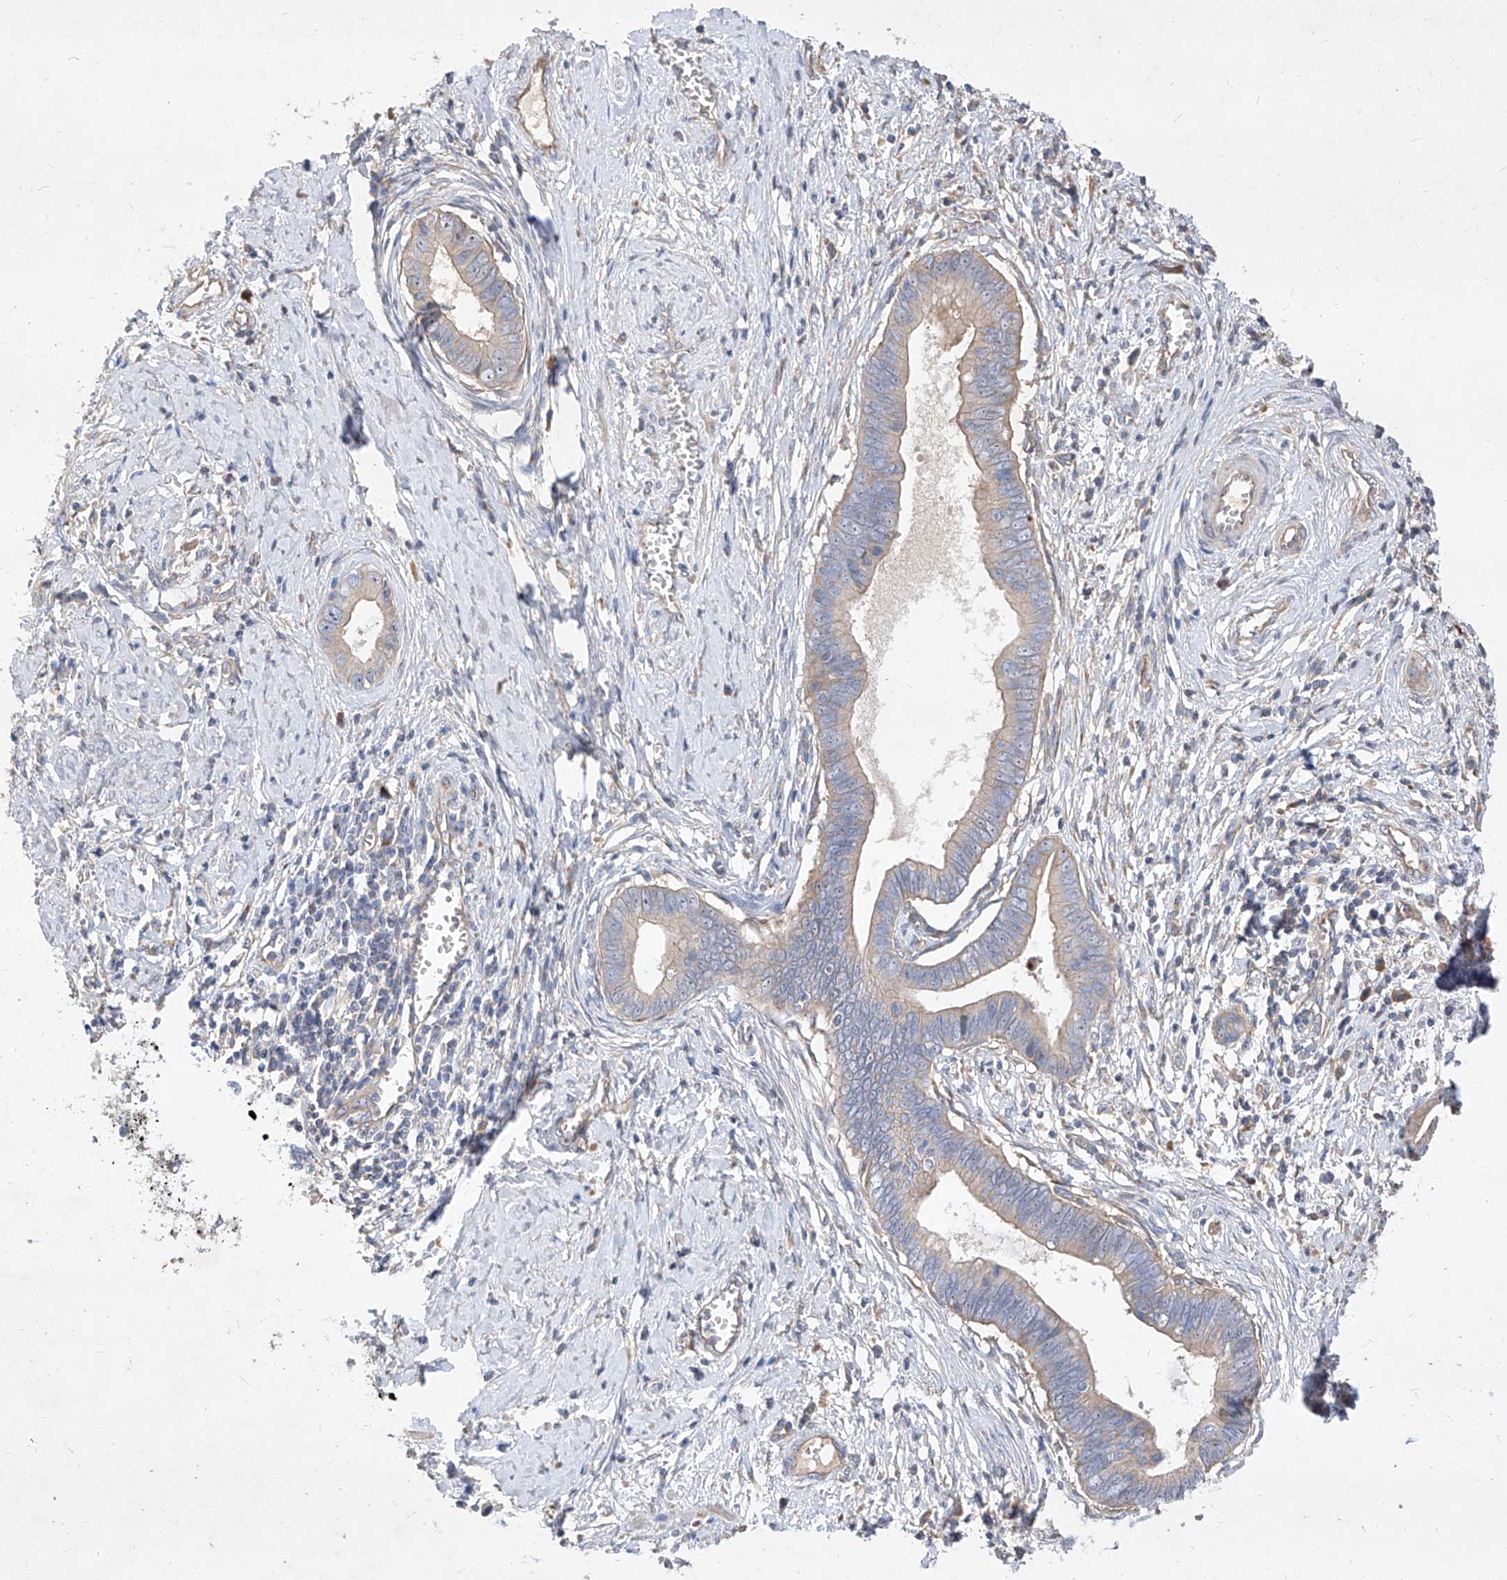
{"staining": {"intensity": "weak", "quantity": "25%-75%", "location": "cytoplasmic/membranous"}, "tissue": "cervical cancer", "cell_type": "Tumor cells", "image_type": "cancer", "snomed": [{"axis": "morphology", "description": "Adenocarcinoma, NOS"}, {"axis": "topography", "description": "Cervix"}], "caption": "IHC photomicrograph of human cervical cancer stained for a protein (brown), which demonstrates low levels of weak cytoplasmic/membranous positivity in about 25%-75% of tumor cells.", "gene": "DIRAS3", "patient": {"sex": "female", "age": 44}}